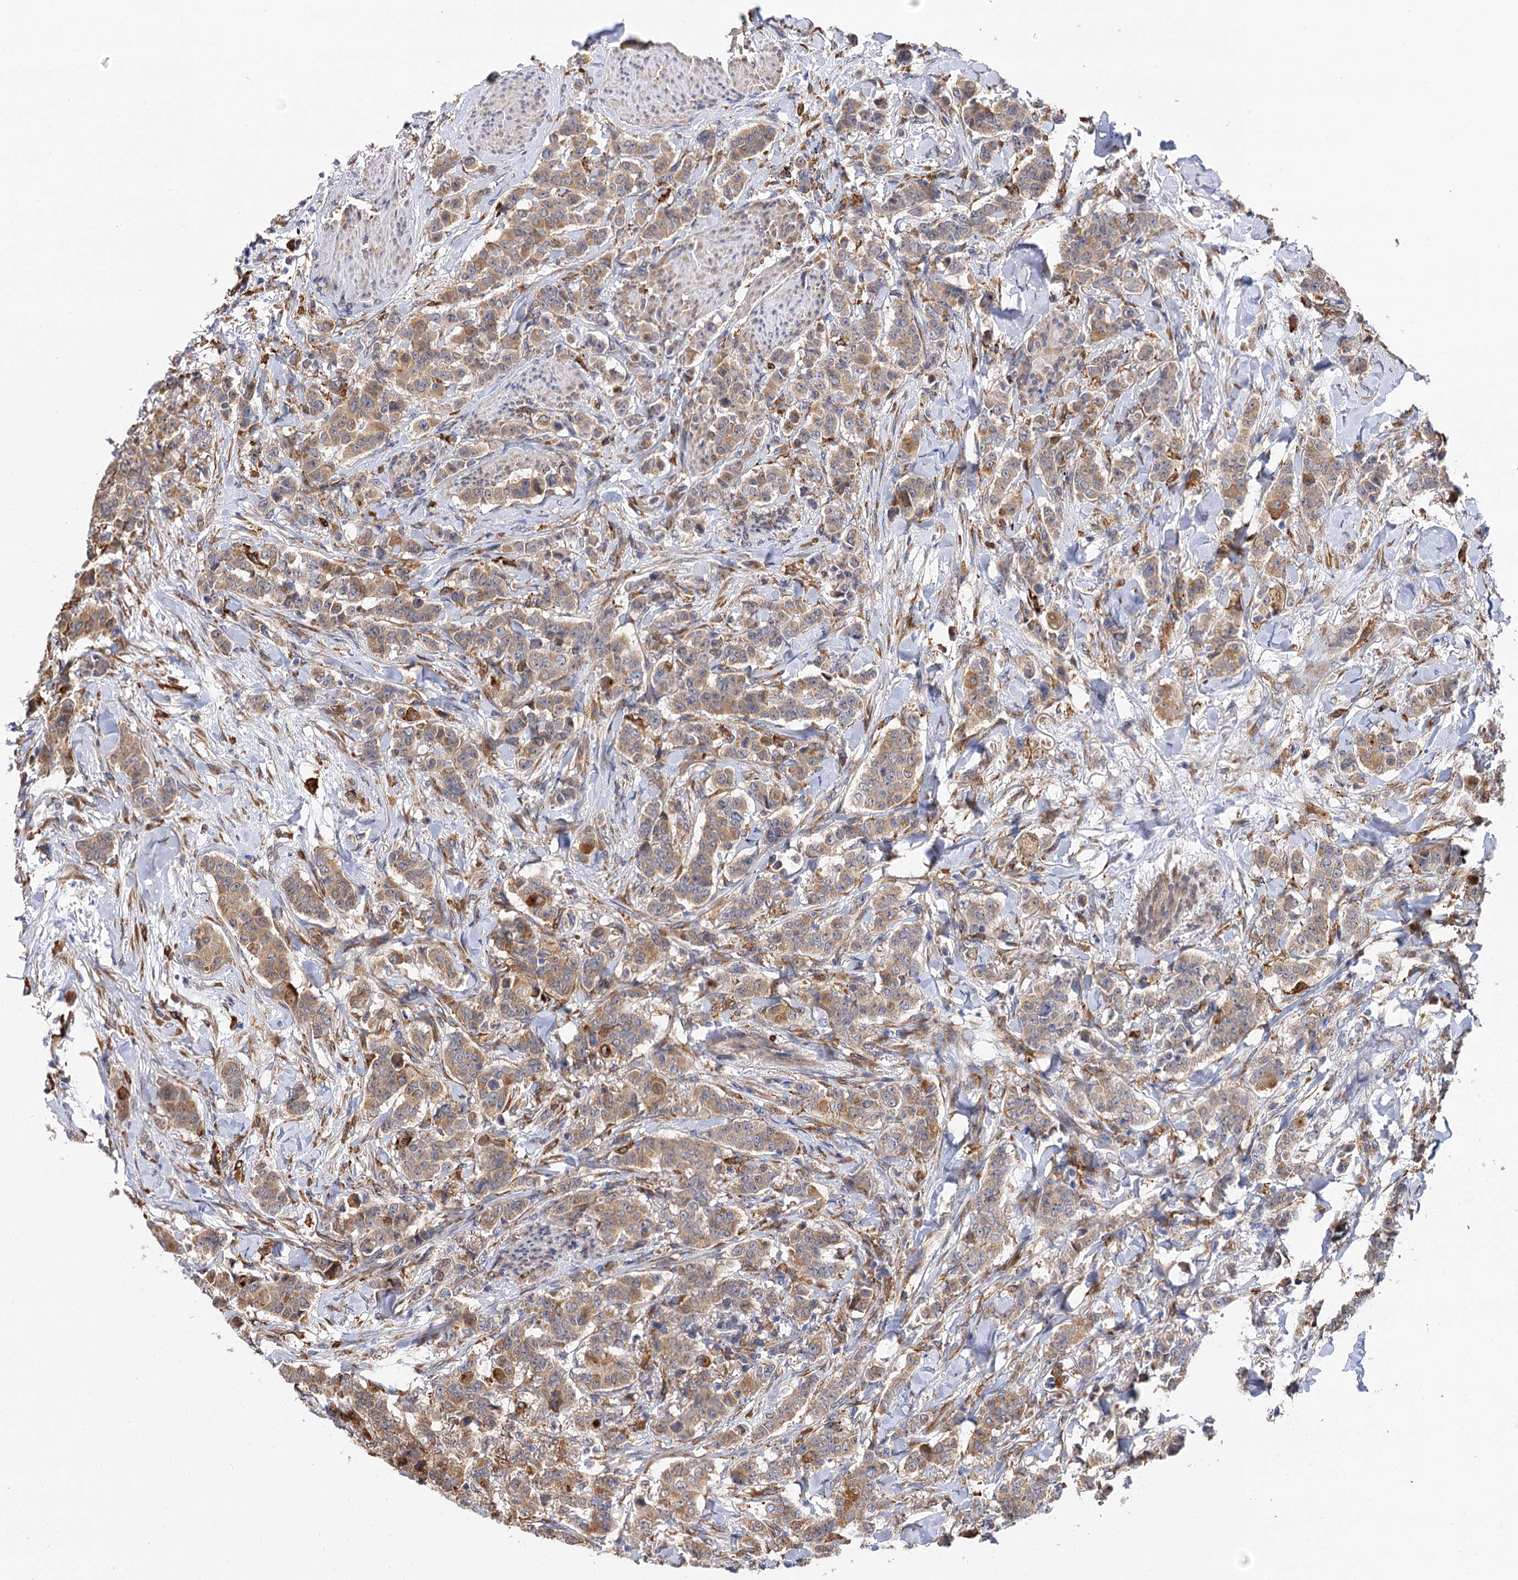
{"staining": {"intensity": "moderate", "quantity": ">75%", "location": "cytoplasmic/membranous"}, "tissue": "breast cancer", "cell_type": "Tumor cells", "image_type": "cancer", "snomed": [{"axis": "morphology", "description": "Duct carcinoma"}, {"axis": "topography", "description": "Breast"}], "caption": "Breast infiltrating ductal carcinoma stained with a brown dye shows moderate cytoplasmic/membranous positive expression in about >75% of tumor cells.", "gene": "PPIP5K2", "patient": {"sex": "female", "age": 40}}